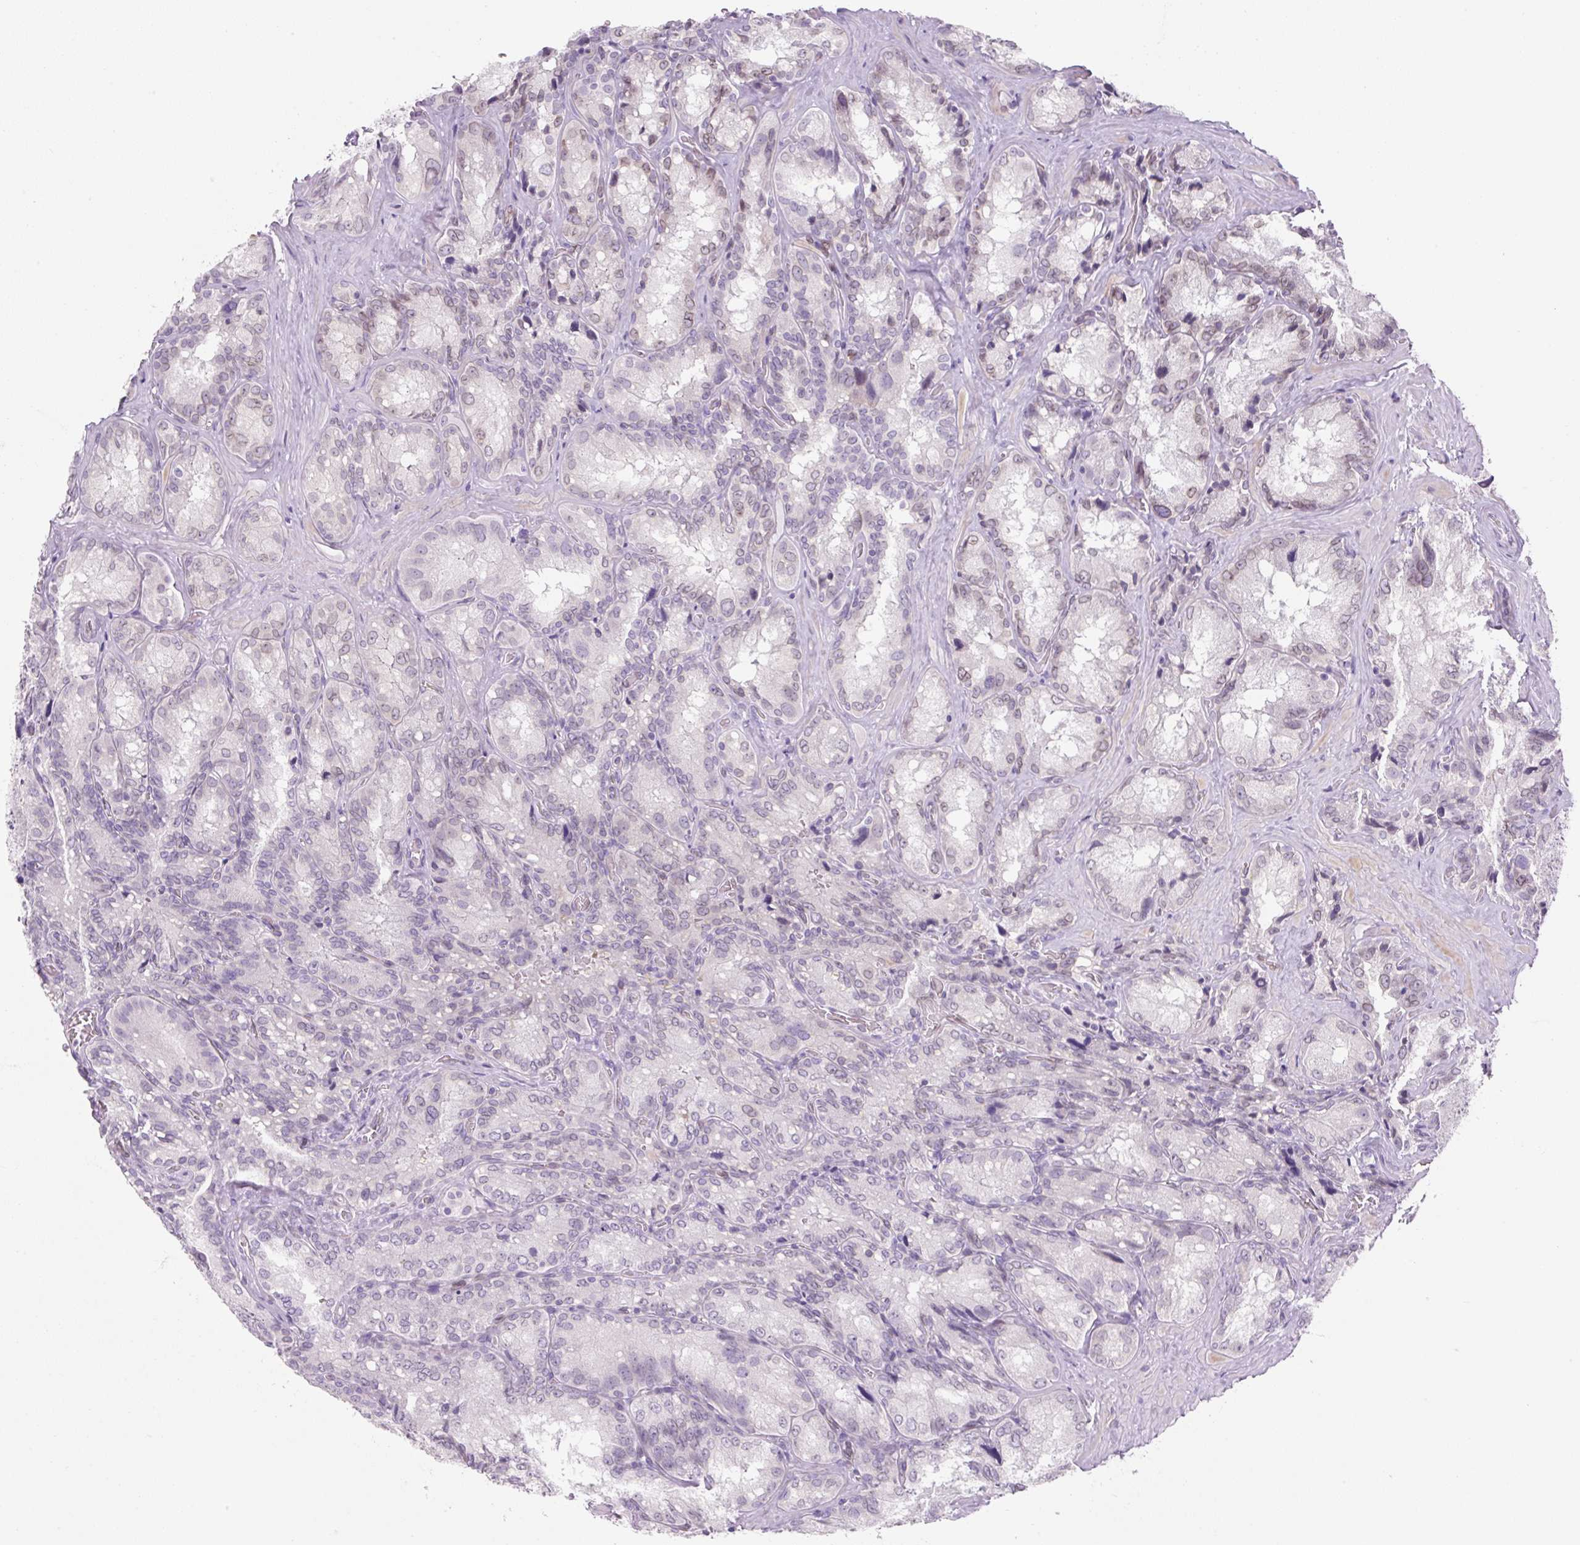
{"staining": {"intensity": "weak", "quantity": "25%-75%", "location": "cytoplasmic/membranous,nuclear"}, "tissue": "seminal vesicle", "cell_type": "Glandular cells", "image_type": "normal", "snomed": [{"axis": "morphology", "description": "Normal tissue, NOS"}, {"axis": "topography", "description": "Seminal veicle"}], "caption": "Protein staining of unremarkable seminal vesicle displays weak cytoplasmic/membranous,nuclear expression in about 25%-75% of glandular cells.", "gene": "SYNE3", "patient": {"sex": "male", "age": 47}}